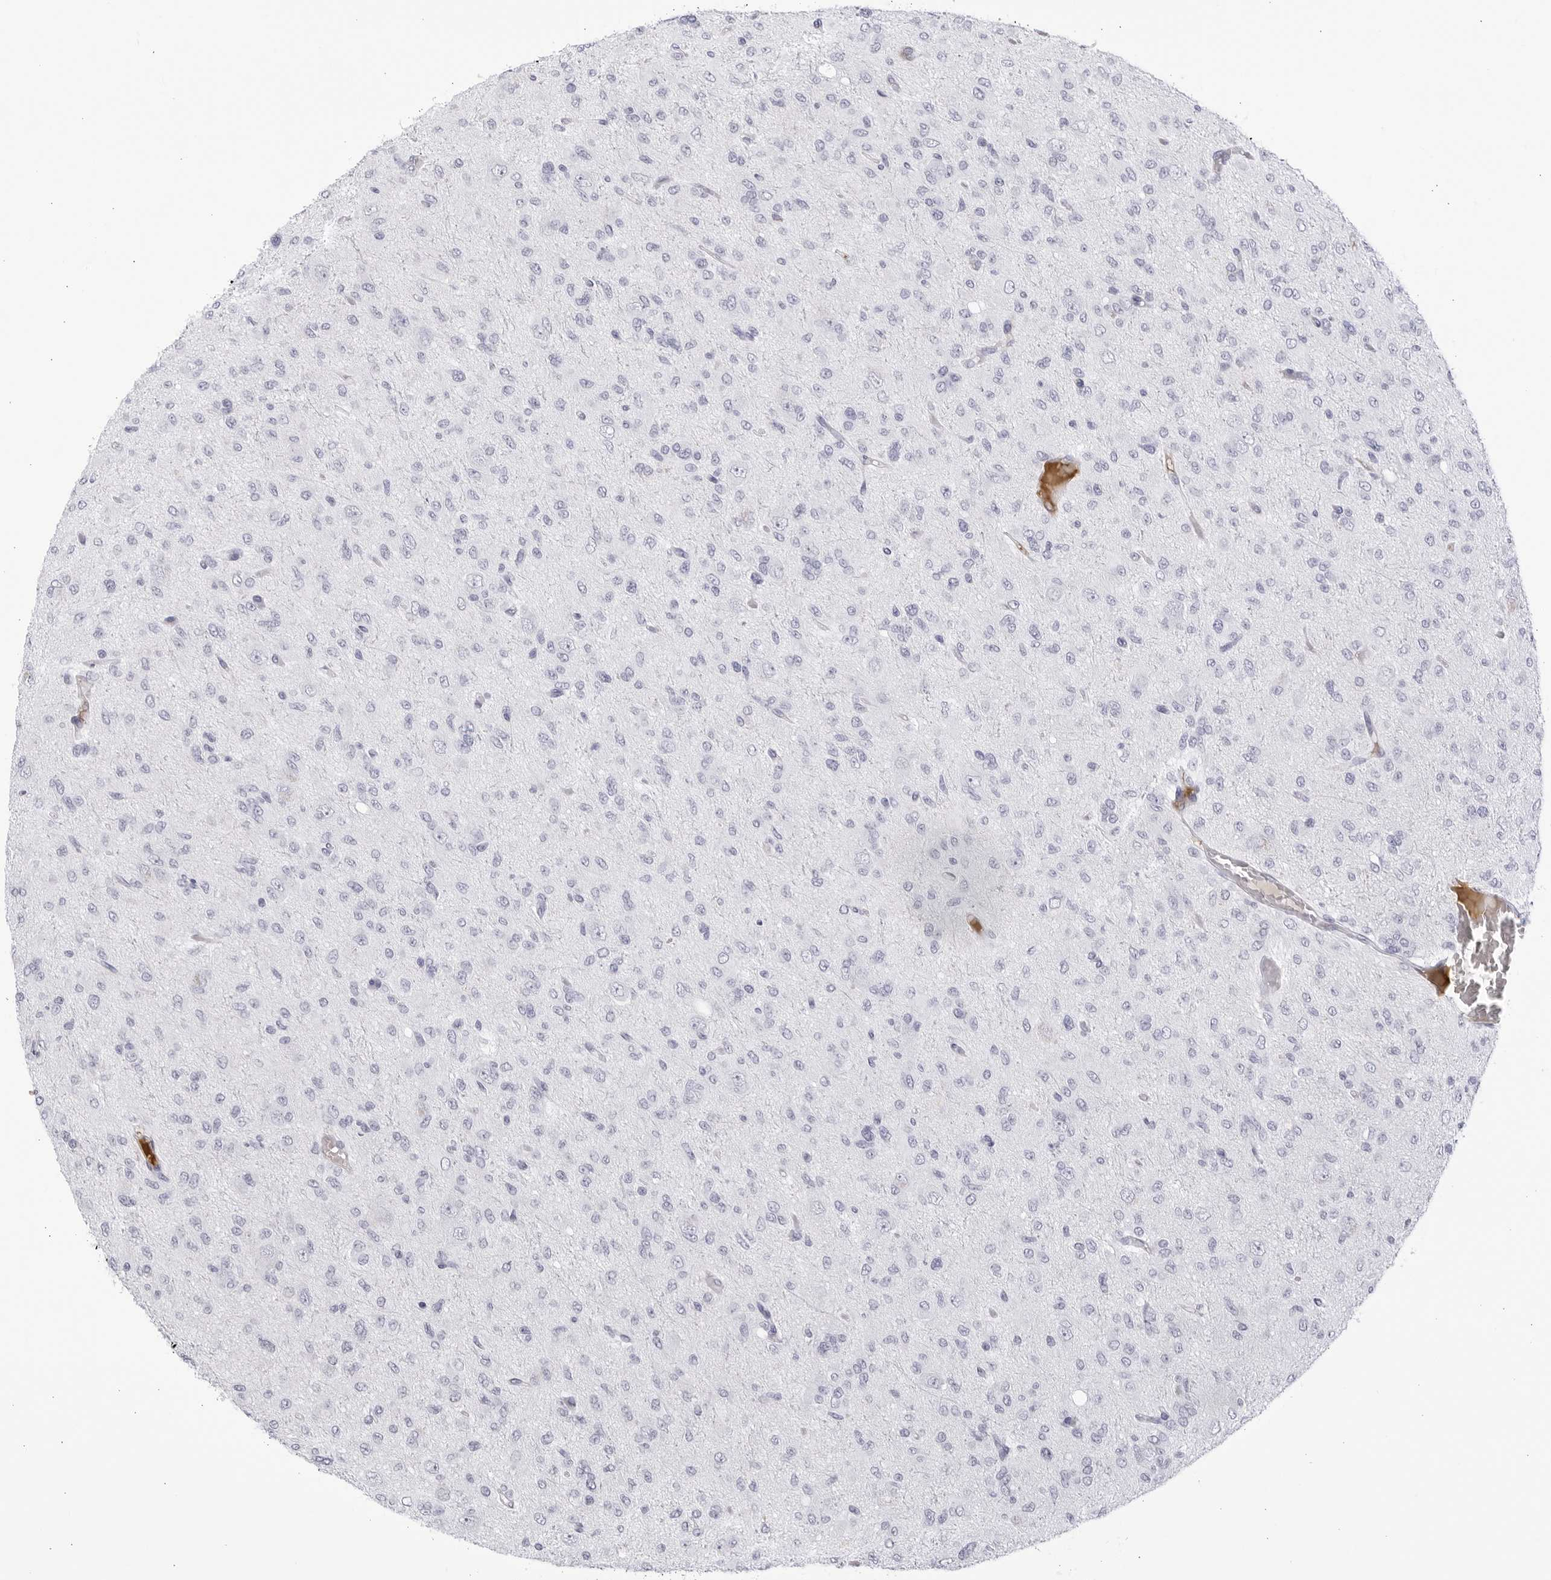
{"staining": {"intensity": "negative", "quantity": "none", "location": "none"}, "tissue": "glioma", "cell_type": "Tumor cells", "image_type": "cancer", "snomed": [{"axis": "morphology", "description": "Glioma, malignant, High grade"}, {"axis": "topography", "description": "Brain"}], "caption": "The IHC photomicrograph has no significant expression in tumor cells of malignant glioma (high-grade) tissue.", "gene": "CNBD1", "patient": {"sex": "female", "age": 59}}